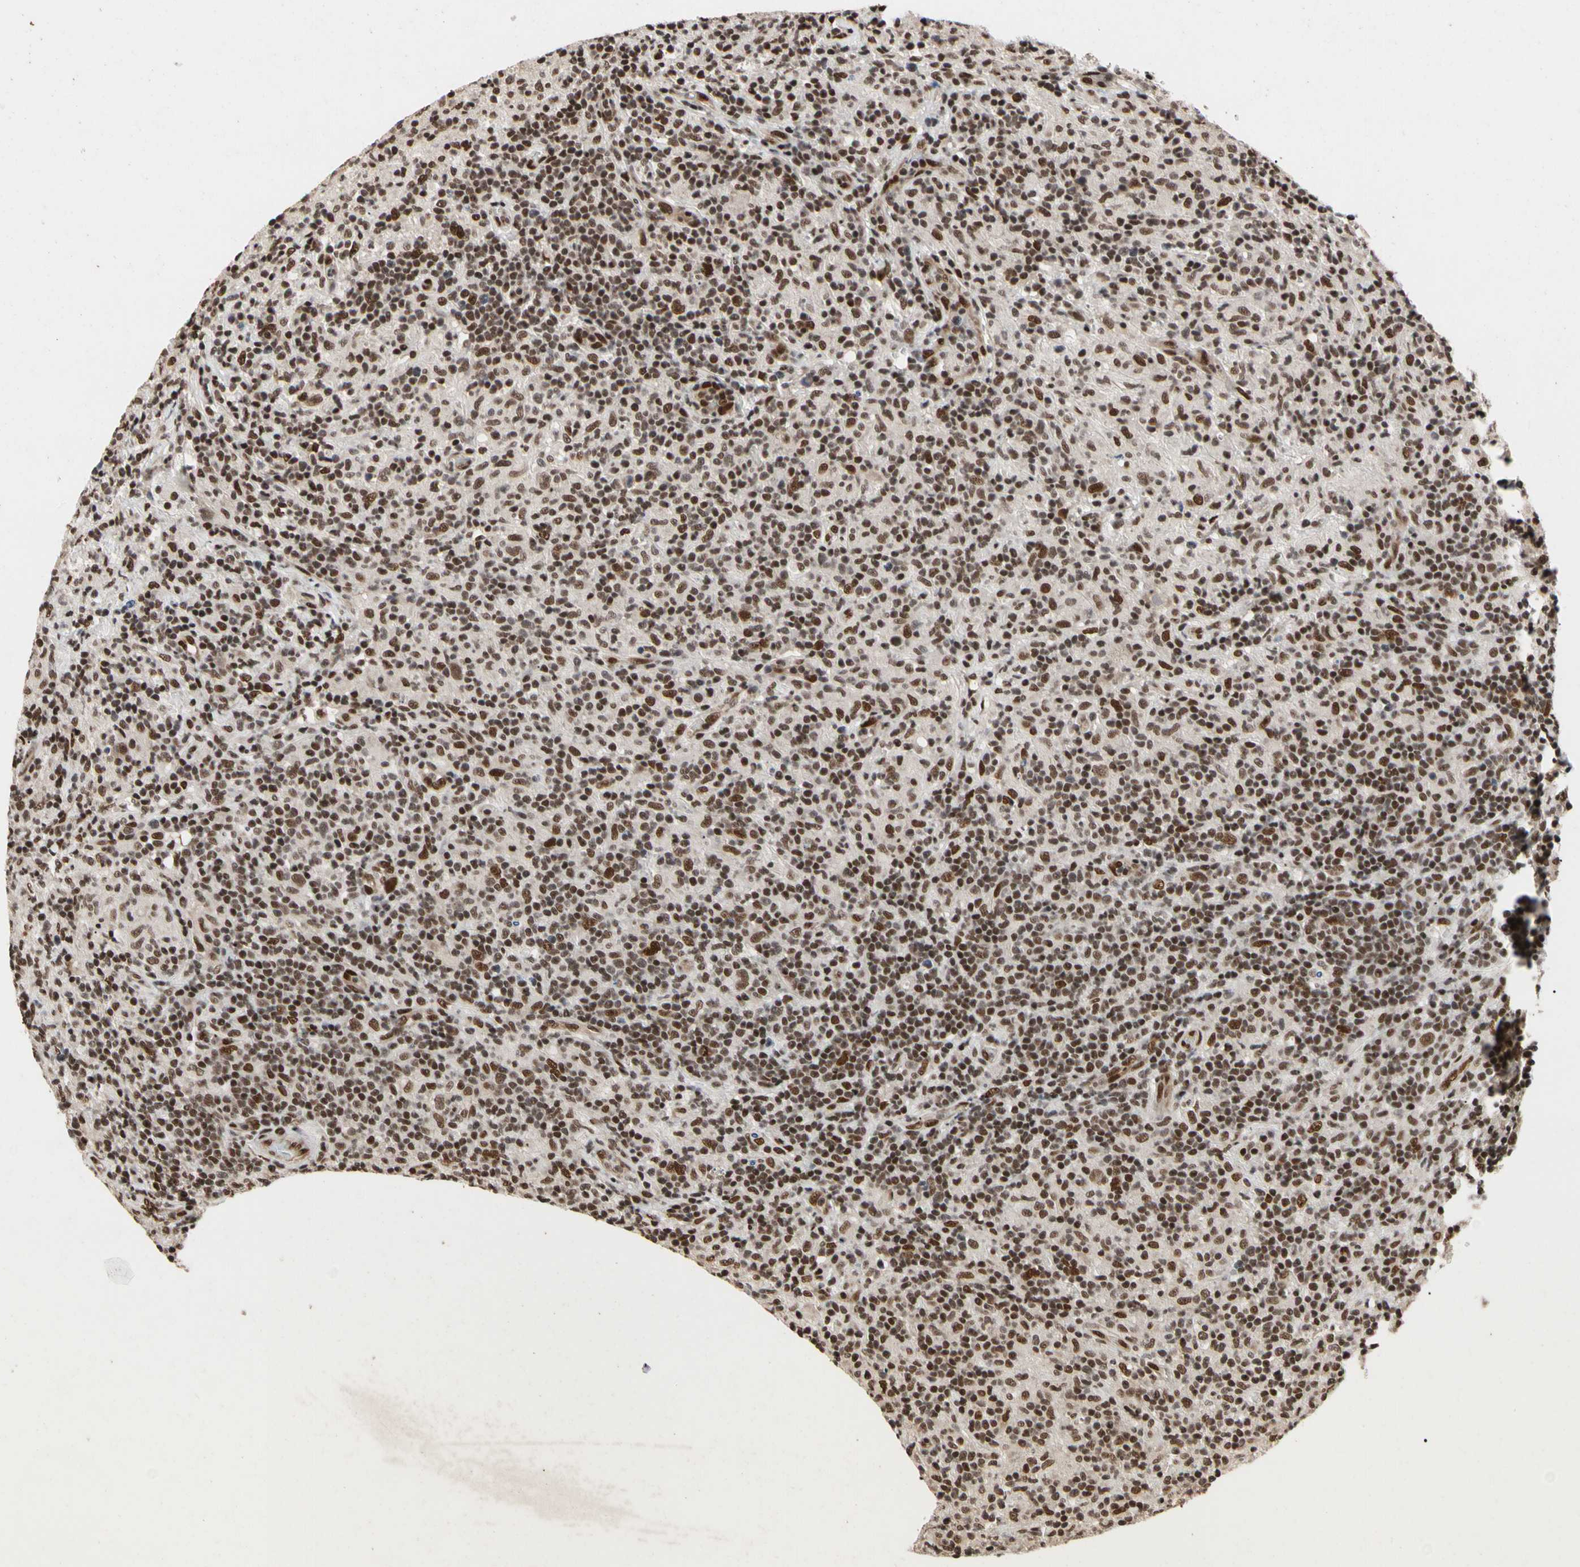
{"staining": {"intensity": "strong", "quantity": ">75%", "location": "nuclear"}, "tissue": "lymphoma", "cell_type": "Tumor cells", "image_type": "cancer", "snomed": [{"axis": "morphology", "description": "Hodgkin's disease, NOS"}, {"axis": "topography", "description": "Lymph node"}], "caption": "Approximately >75% of tumor cells in lymphoma demonstrate strong nuclear protein positivity as visualized by brown immunohistochemical staining.", "gene": "FAM98B", "patient": {"sex": "male", "age": 70}}